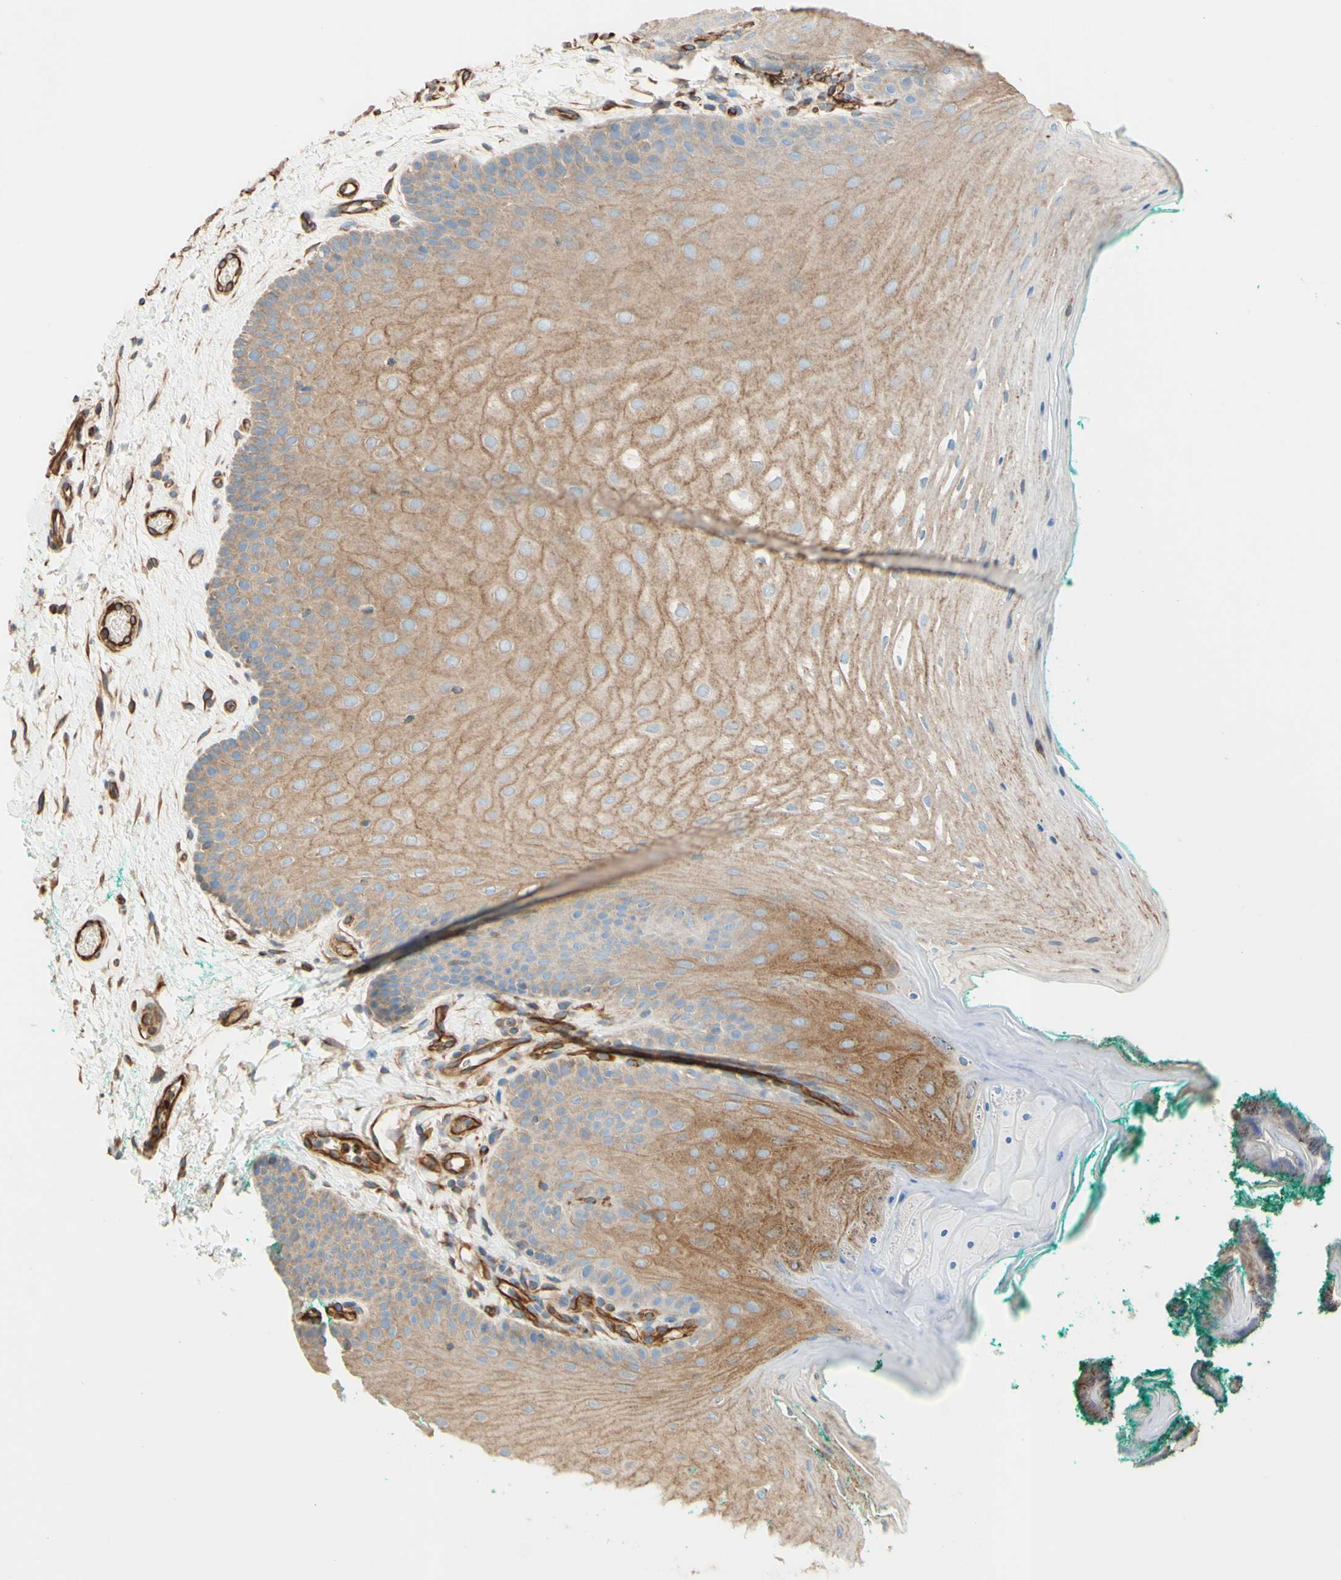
{"staining": {"intensity": "moderate", "quantity": ">75%", "location": "cytoplasmic/membranous"}, "tissue": "oral mucosa", "cell_type": "Squamous epithelial cells", "image_type": "normal", "snomed": [{"axis": "morphology", "description": "Normal tissue, NOS"}, {"axis": "topography", "description": "Skeletal muscle"}, {"axis": "topography", "description": "Oral tissue"}], "caption": "A medium amount of moderate cytoplasmic/membranous staining is appreciated in approximately >75% of squamous epithelial cells in benign oral mucosa. (Stains: DAB in brown, nuclei in blue, Microscopy: brightfield microscopy at high magnification).", "gene": "ENDOD1", "patient": {"sex": "male", "age": 58}}